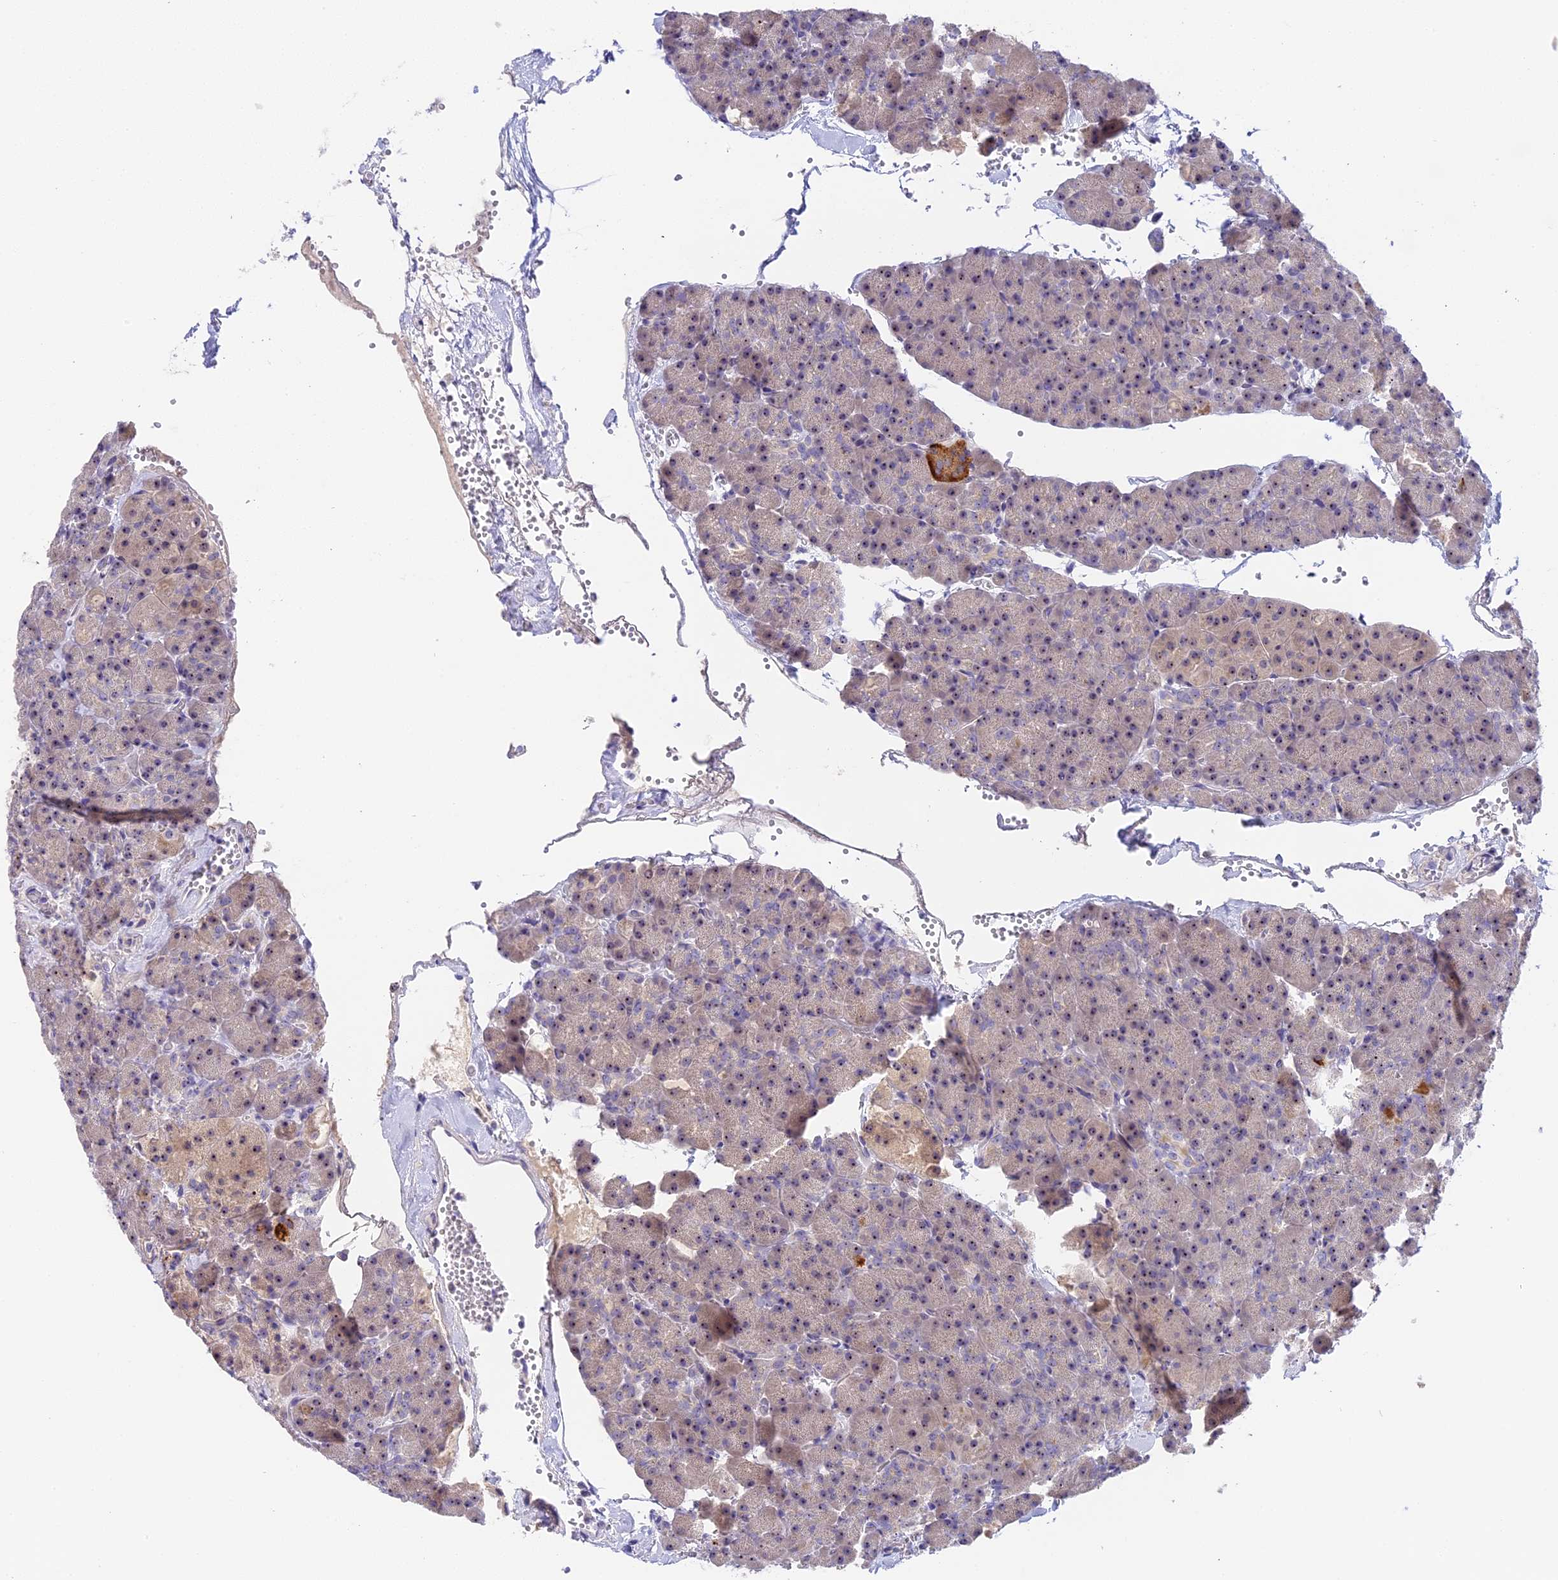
{"staining": {"intensity": "moderate", "quantity": ">75%", "location": "nuclear"}, "tissue": "pancreas", "cell_type": "Exocrine glandular cells", "image_type": "normal", "snomed": [{"axis": "morphology", "description": "Normal tissue, NOS"}, {"axis": "topography", "description": "Pancreas"}], "caption": "A high-resolution micrograph shows IHC staining of unremarkable pancreas, which exhibits moderate nuclear expression in approximately >75% of exocrine glandular cells. The staining is performed using DAB (3,3'-diaminobenzidine) brown chromogen to label protein expression. The nuclei are counter-stained blue using hematoxylin.", "gene": "RAD51", "patient": {"sex": "male", "age": 36}}